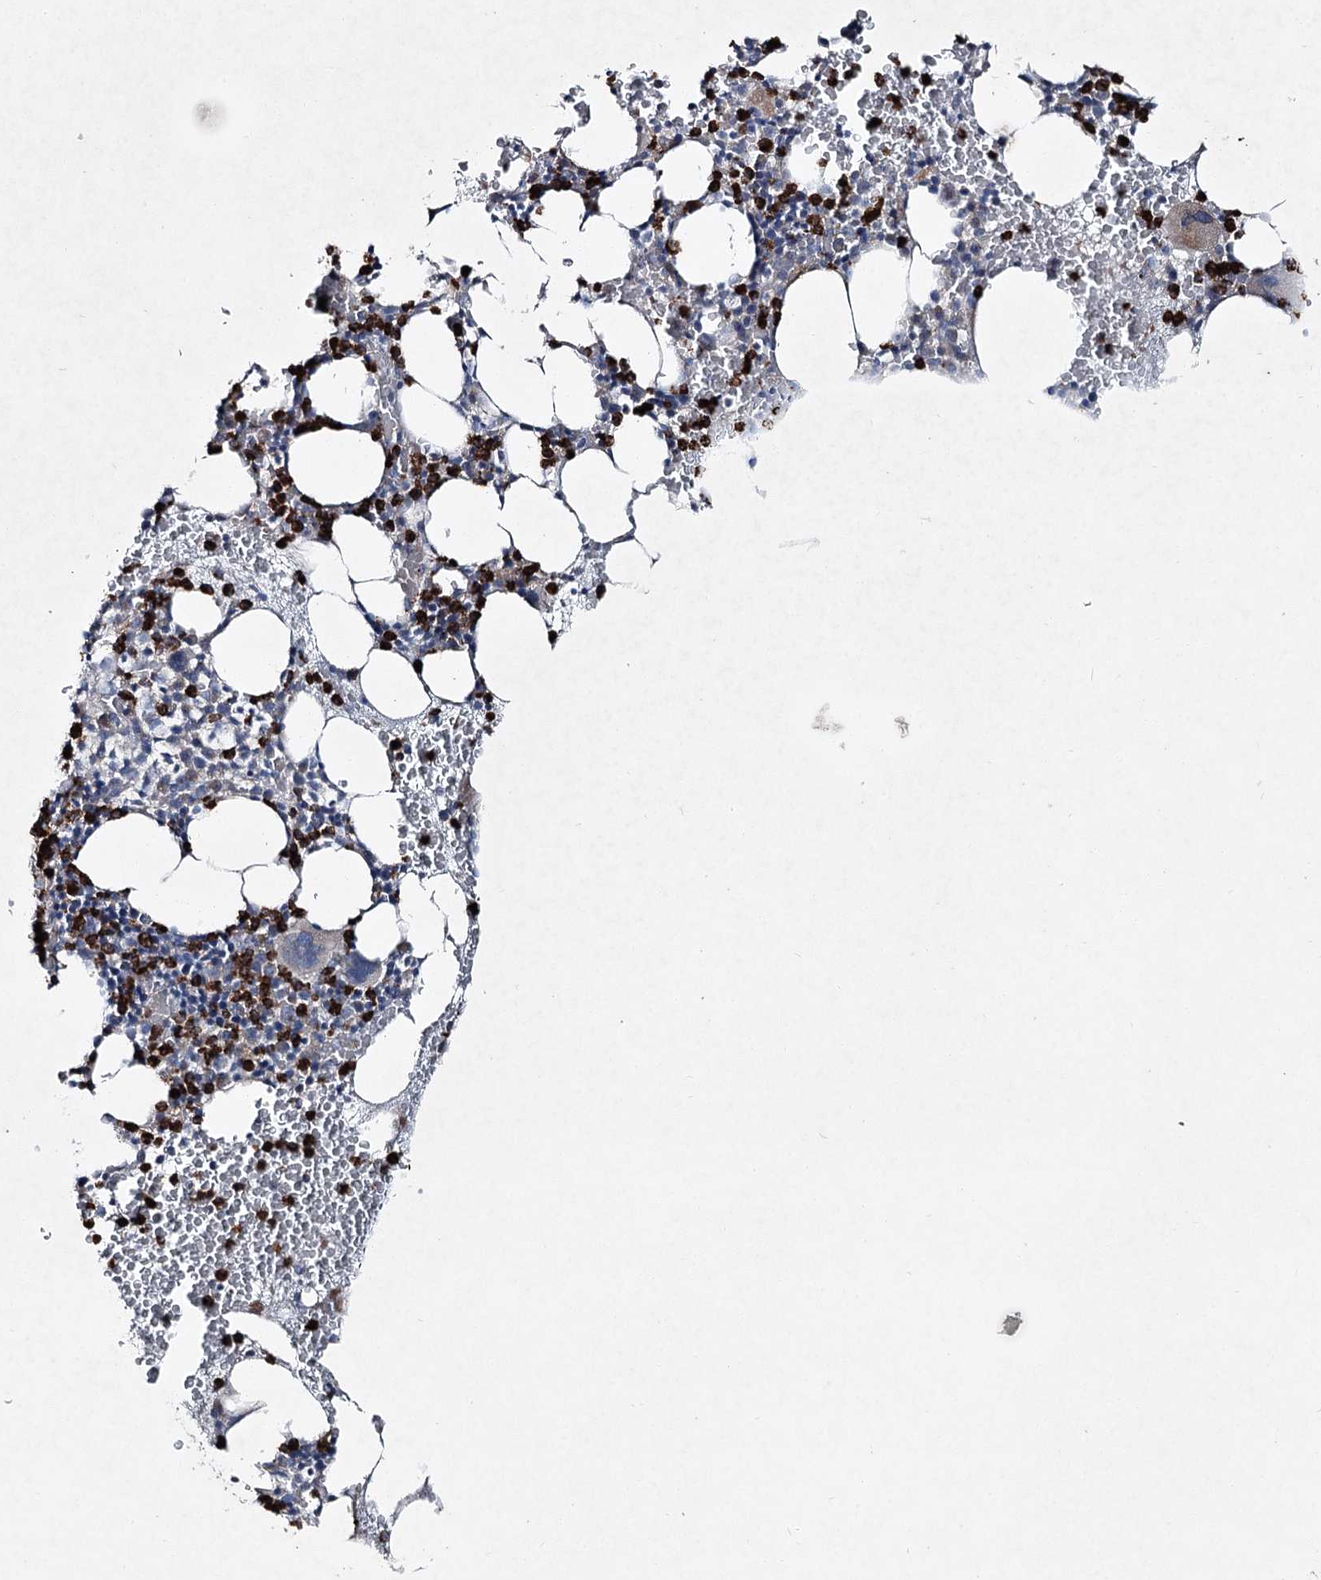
{"staining": {"intensity": "strong", "quantity": "25%-75%", "location": "cytoplasmic/membranous"}, "tissue": "bone marrow", "cell_type": "Hematopoietic cells", "image_type": "normal", "snomed": [{"axis": "morphology", "description": "Normal tissue, NOS"}, {"axis": "topography", "description": "Bone marrow"}], "caption": "Bone marrow was stained to show a protein in brown. There is high levels of strong cytoplasmic/membranous positivity in approximately 25%-75% of hematopoietic cells. Using DAB (brown) and hematoxylin (blue) stains, captured at high magnification using brightfield microscopy.", "gene": "ENSG00000285330", "patient": {"sex": "male", "age": 36}}